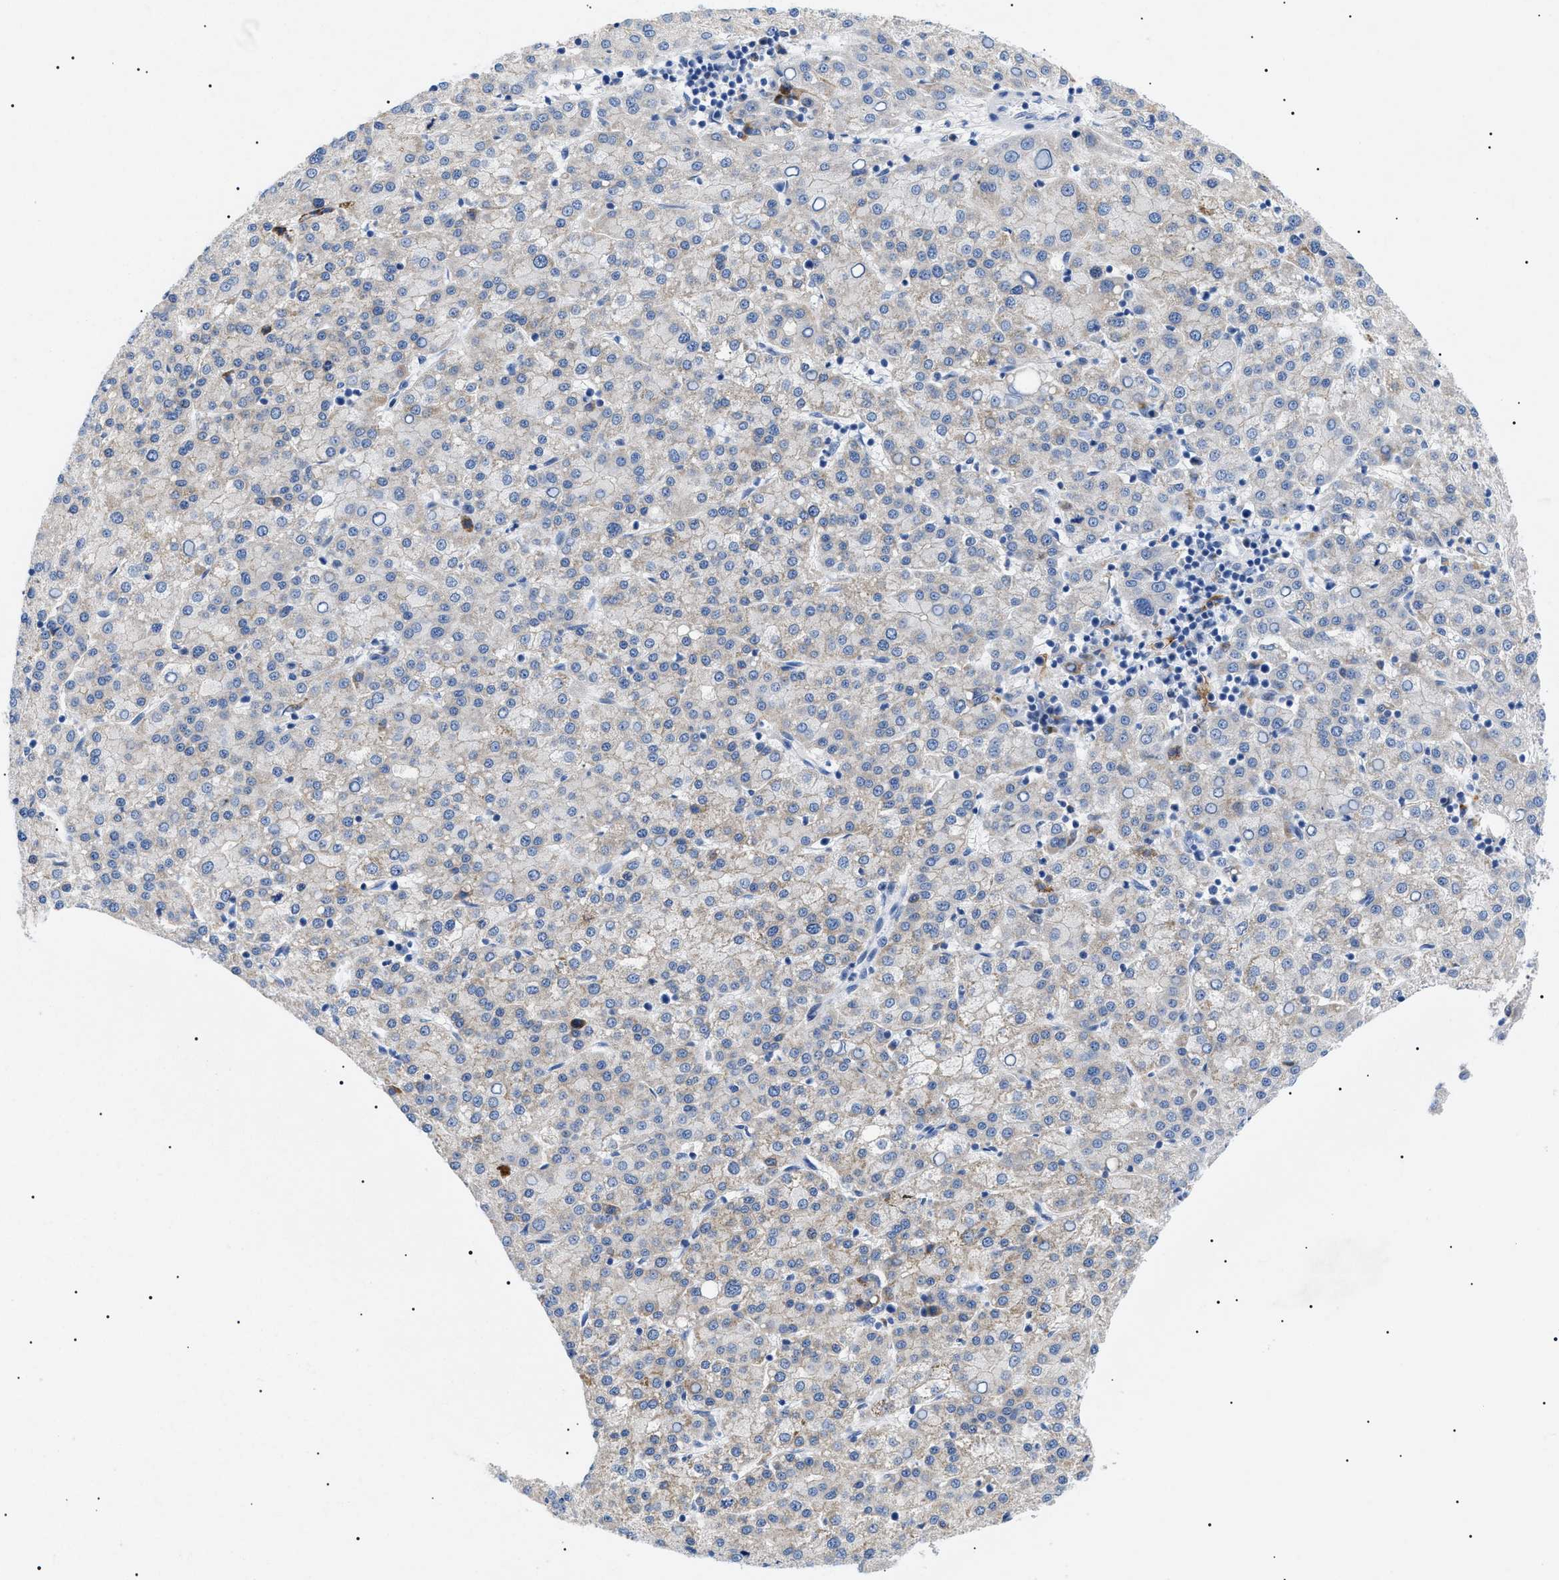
{"staining": {"intensity": "weak", "quantity": "<25%", "location": "cytoplasmic/membranous"}, "tissue": "liver cancer", "cell_type": "Tumor cells", "image_type": "cancer", "snomed": [{"axis": "morphology", "description": "Carcinoma, Hepatocellular, NOS"}, {"axis": "topography", "description": "Liver"}], "caption": "There is no significant expression in tumor cells of hepatocellular carcinoma (liver).", "gene": "ACKR1", "patient": {"sex": "female", "age": 58}}